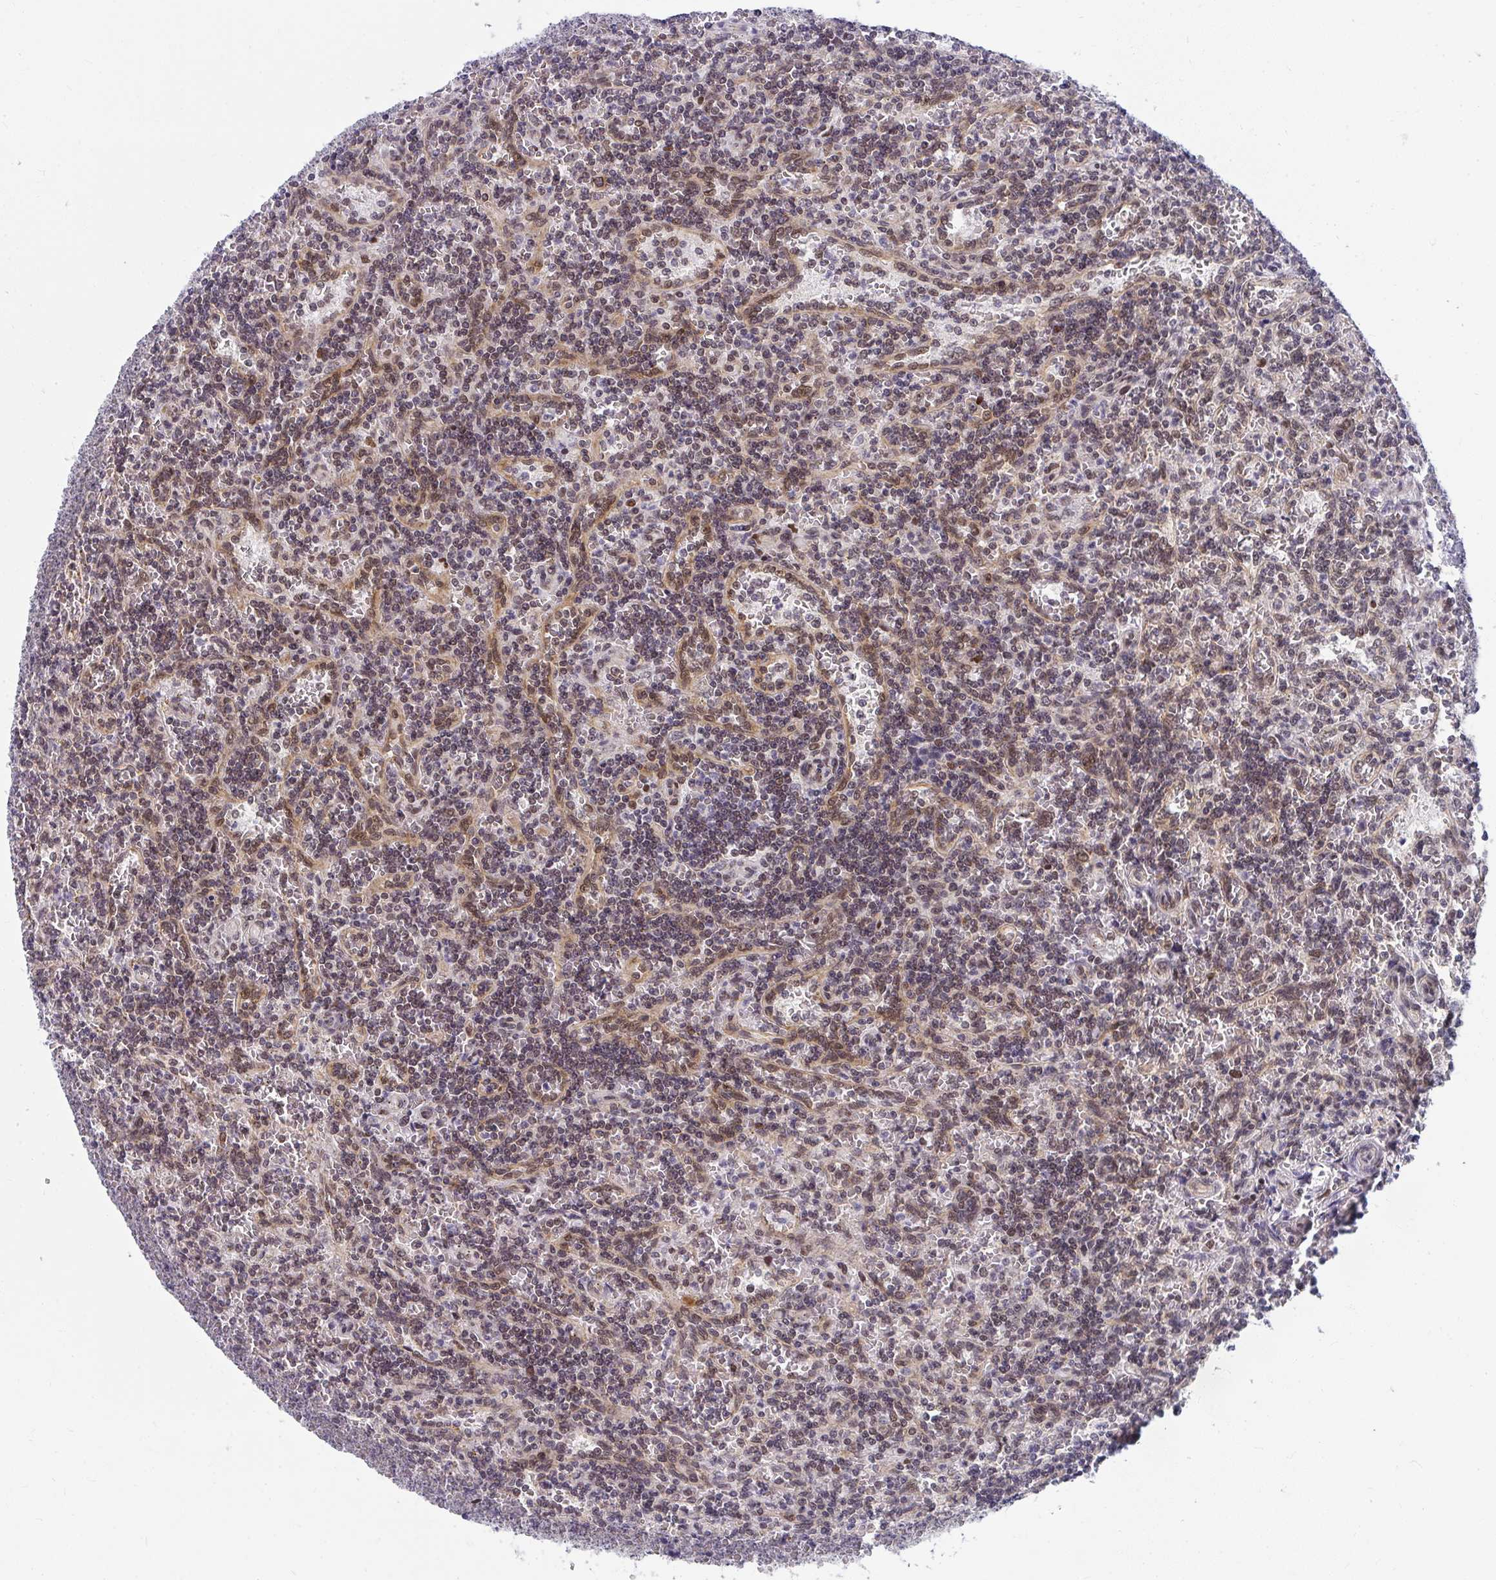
{"staining": {"intensity": "weak", "quantity": "25%-75%", "location": "nuclear"}, "tissue": "lymphoma", "cell_type": "Tumor cells", "image_type": "cancer", "snomed": [{"axis": "morphology", "description": "Malignant lymphoma, non-Hodgkin's type, Low grade"}, {"axis": "topography", "description": "Spleen"}], "caption": "The photomicrograph exhibits immunohistochemical staining of lymphoma. There is weak nuclear staining is identified in about 25%-75% of tumor cells.", "gene": "SYNCRIP", "patient": {"sex": "male", "age": 73}}